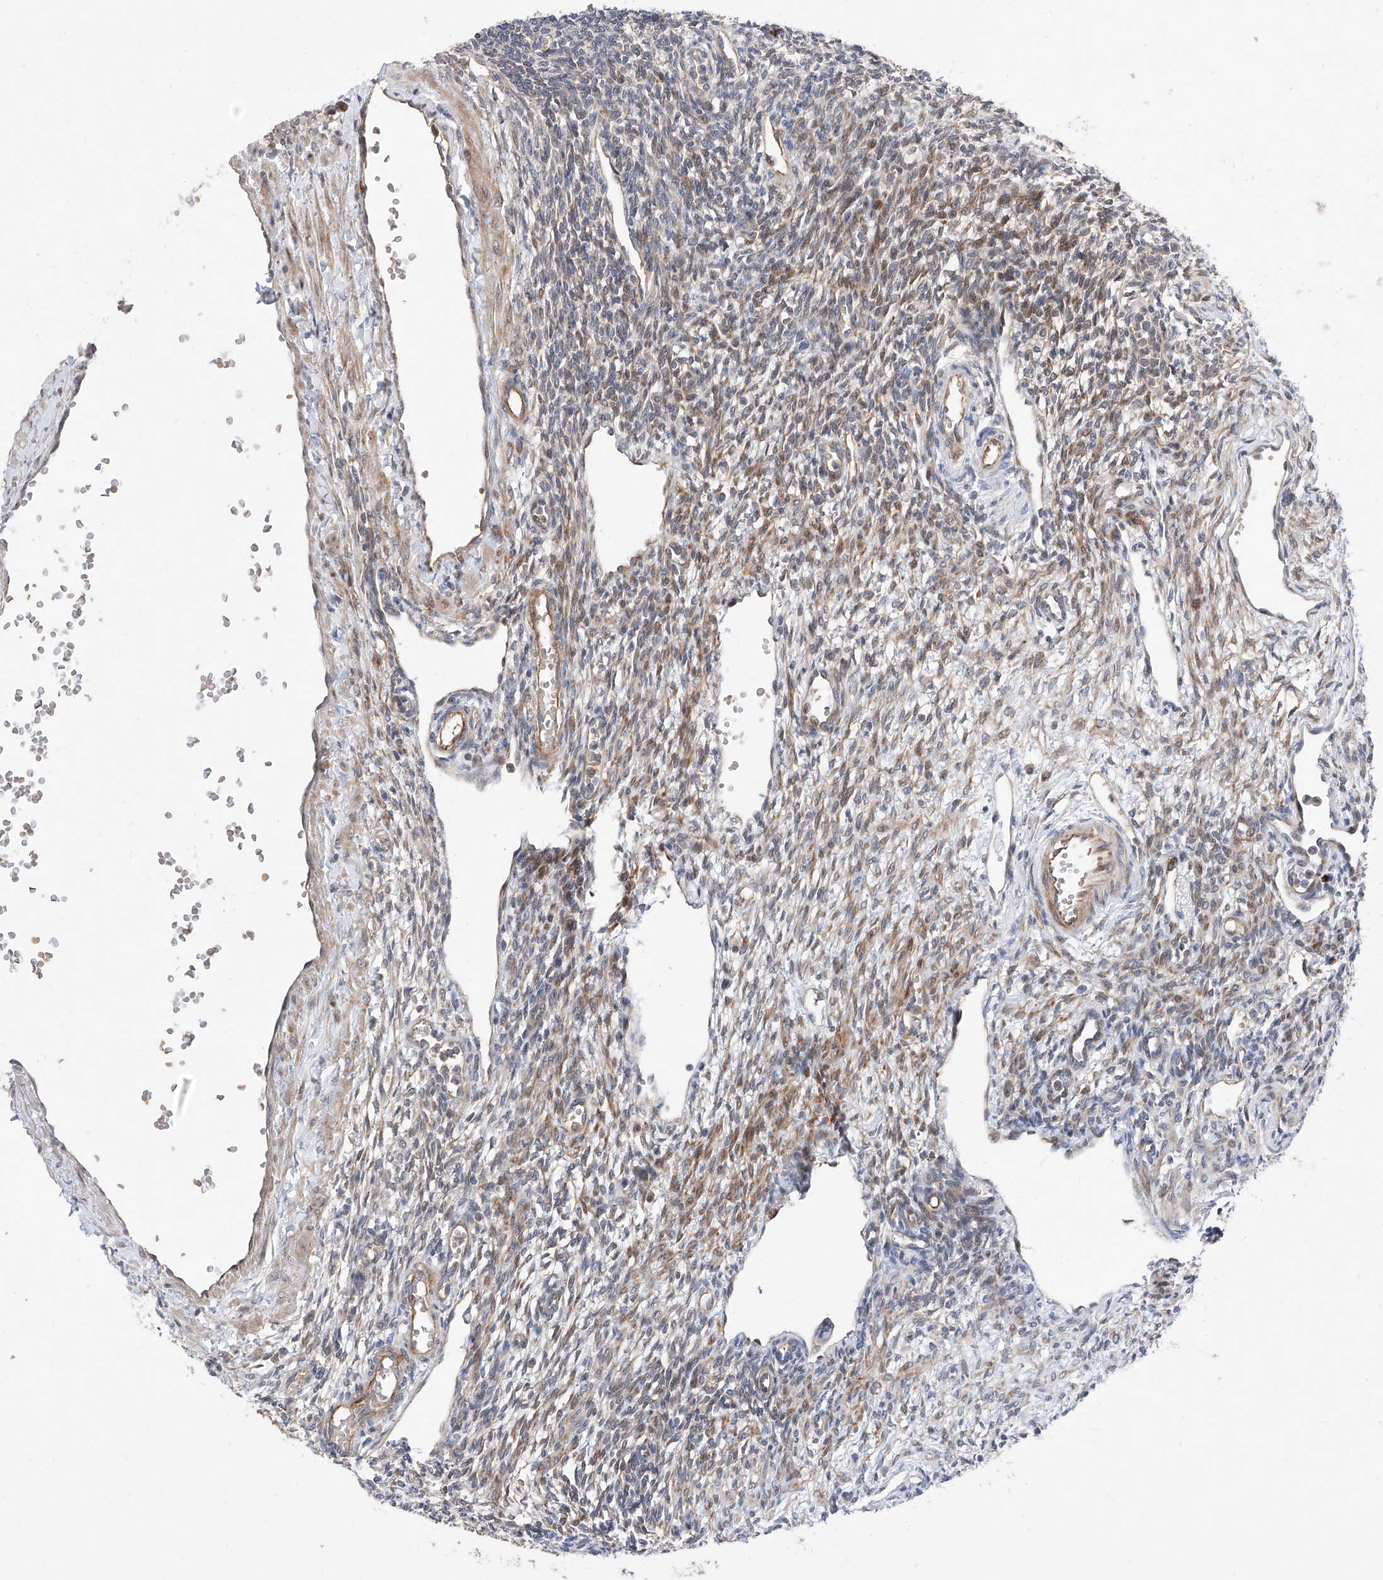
{"staining": {"intensity": "moderate", "quantity": "<25%", "location": "cytoplasmic/membranous"}, "tissue": "ovary", "cell_type": "Ovarian stroma cells", "image_type": "normal", "snomed": [{"axis": "morphology", "description": "Normal tissue, NOS"}, {"axis": "morphology", "description": "Cyst, NOS"}, {"axis": "topography", "description": "Ovary"}], "caption": "Immunohistochemical staining of normal human ovary demonstrates low levels of moderate cytoplasmic/membranous staining in approximately <25% of ovarian stroma cells.", "gene": "FUCA2", "patient": {"sex": "female", "age": 33}}